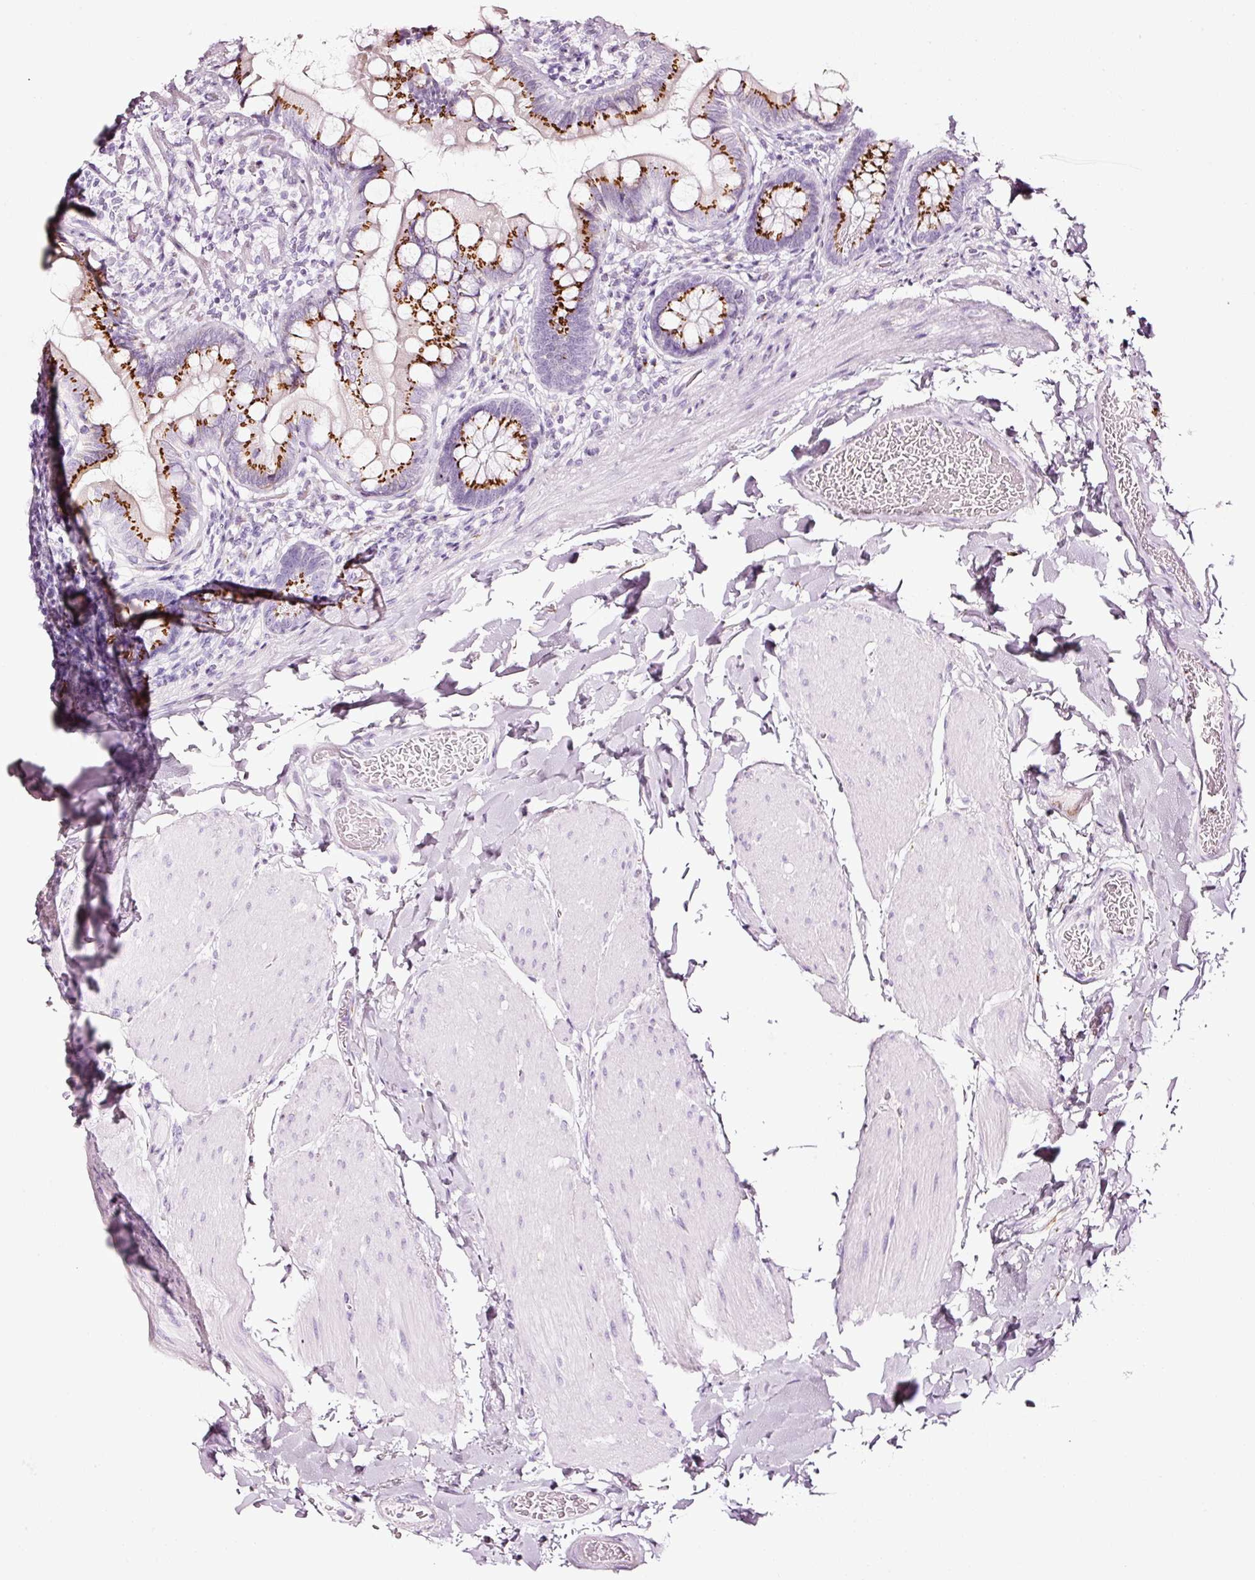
{"staining": {"intensity": "strong", "quantity": ">75%", "location": "cytoplasmic/membranous"}, "tissue": "small intestine", "cell_type": "Glandular cells", "image_type": "normal", "snomed": [{"axis": "morphology", "description": "Normal tissue, NOS"}, {"axis": "topography", "description": "Small intestine"}], "caption": "Human small intestine stained with a protein marker displays strong staining in glandular cells.", "gene": "SDF4", "patient": {"sex": "male", "age": 70}}